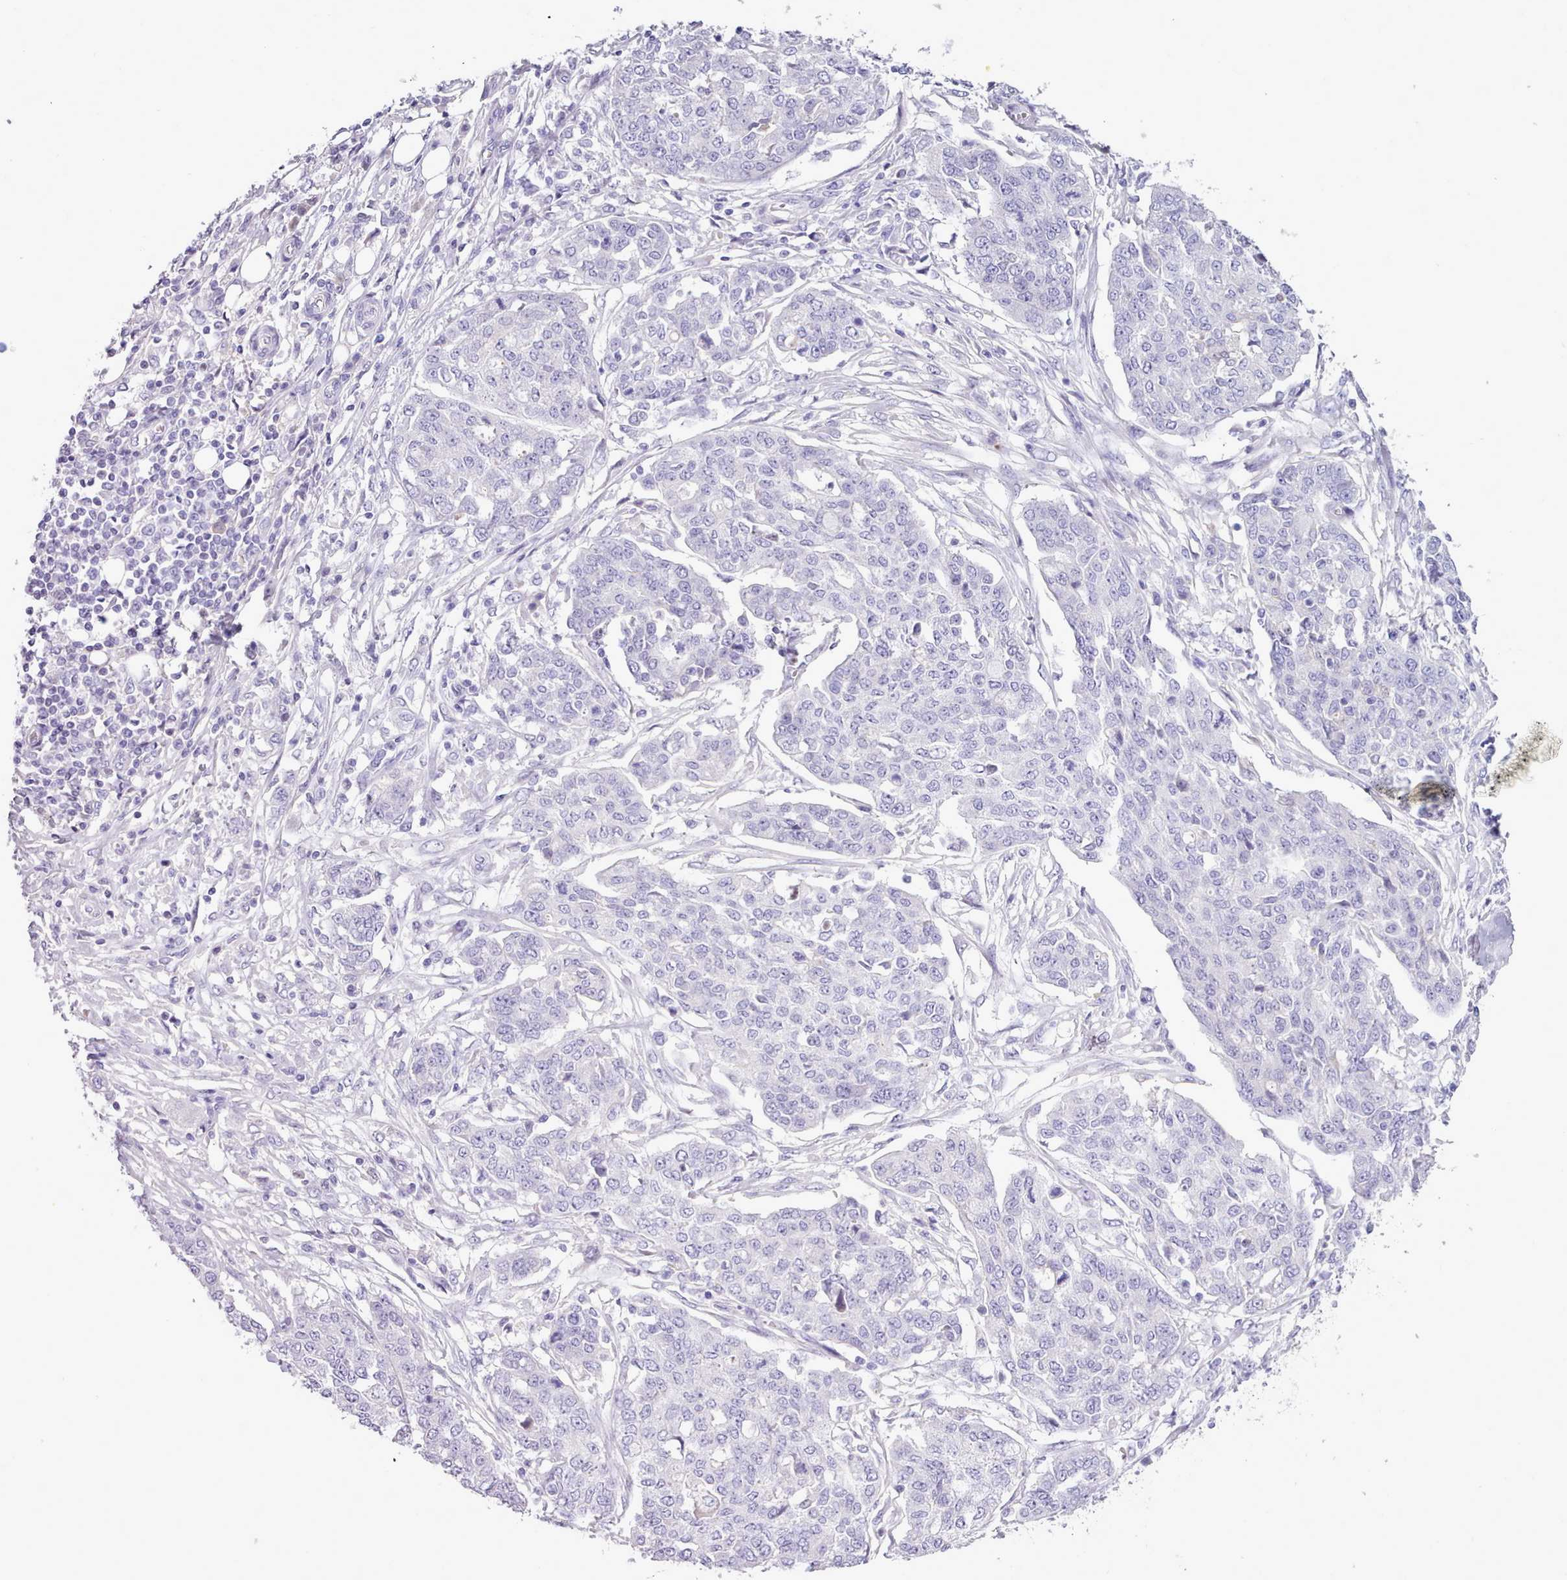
{"staining": {"intensity": "negative", "quantity": "none", "location": "none"}, "tissue": "ovarian cancer", "cell_type": "Tumor cells", "image_type": "cancer", "snomed": [{"axis": "morphology", "description": "Cystadenocarcinoma, serous, NOS"}, {"axis": "topography", "description": "Soft tissue"}, {"axis": "topography", "description": "Ovary"}], "caption": "DAB immunohistochemical staining of human ovarian cancer displays no significant positivity in tumor cells. (IHC, brightfield microscopy, high magnification).", "gene": "CYP2A13", "patient": {"sex": "female", "age": 57}}